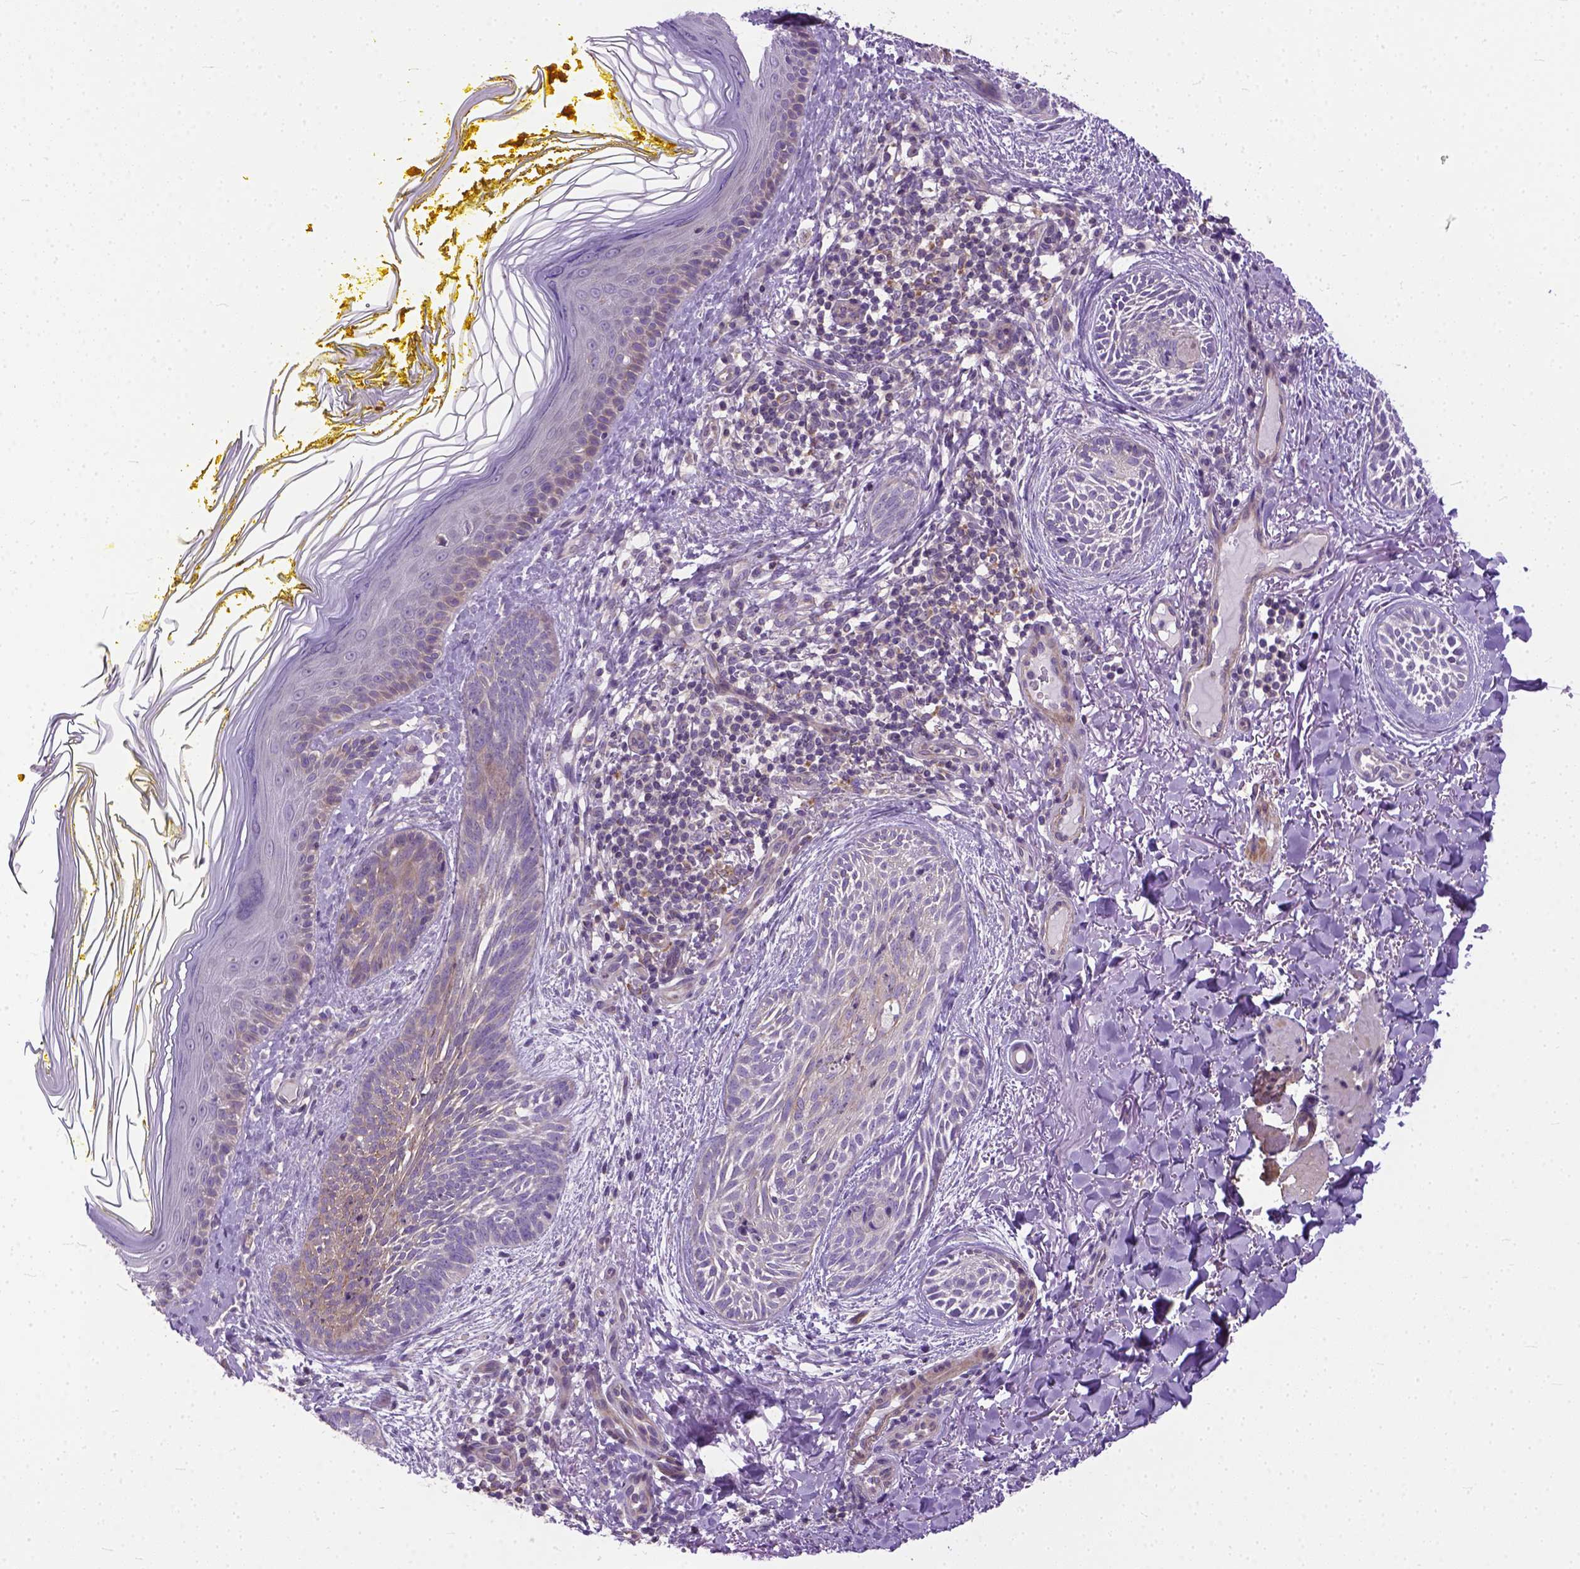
{"staining": {"intensity": "weak", "quantity": "<25%", "location": "cytoplasmic/membranous"}, "tissue": "skin cancer", "cell_type": "Tumor cells", "image_type": "cancer", "snomed": [{"axis": "morphology", "description": "Basal cell carcinoma"}, {"axis": "topography", "description": "Skin"}], "caption": "Image shows no significant protein positivity in tumor cells of skin cancer (basal cell carcinoma). (DAB immunohistochemistry visualized using brightfield microscopy, high magnification).", "gene": "BANF2", "patient": {"sex": "female", "age": 68}}